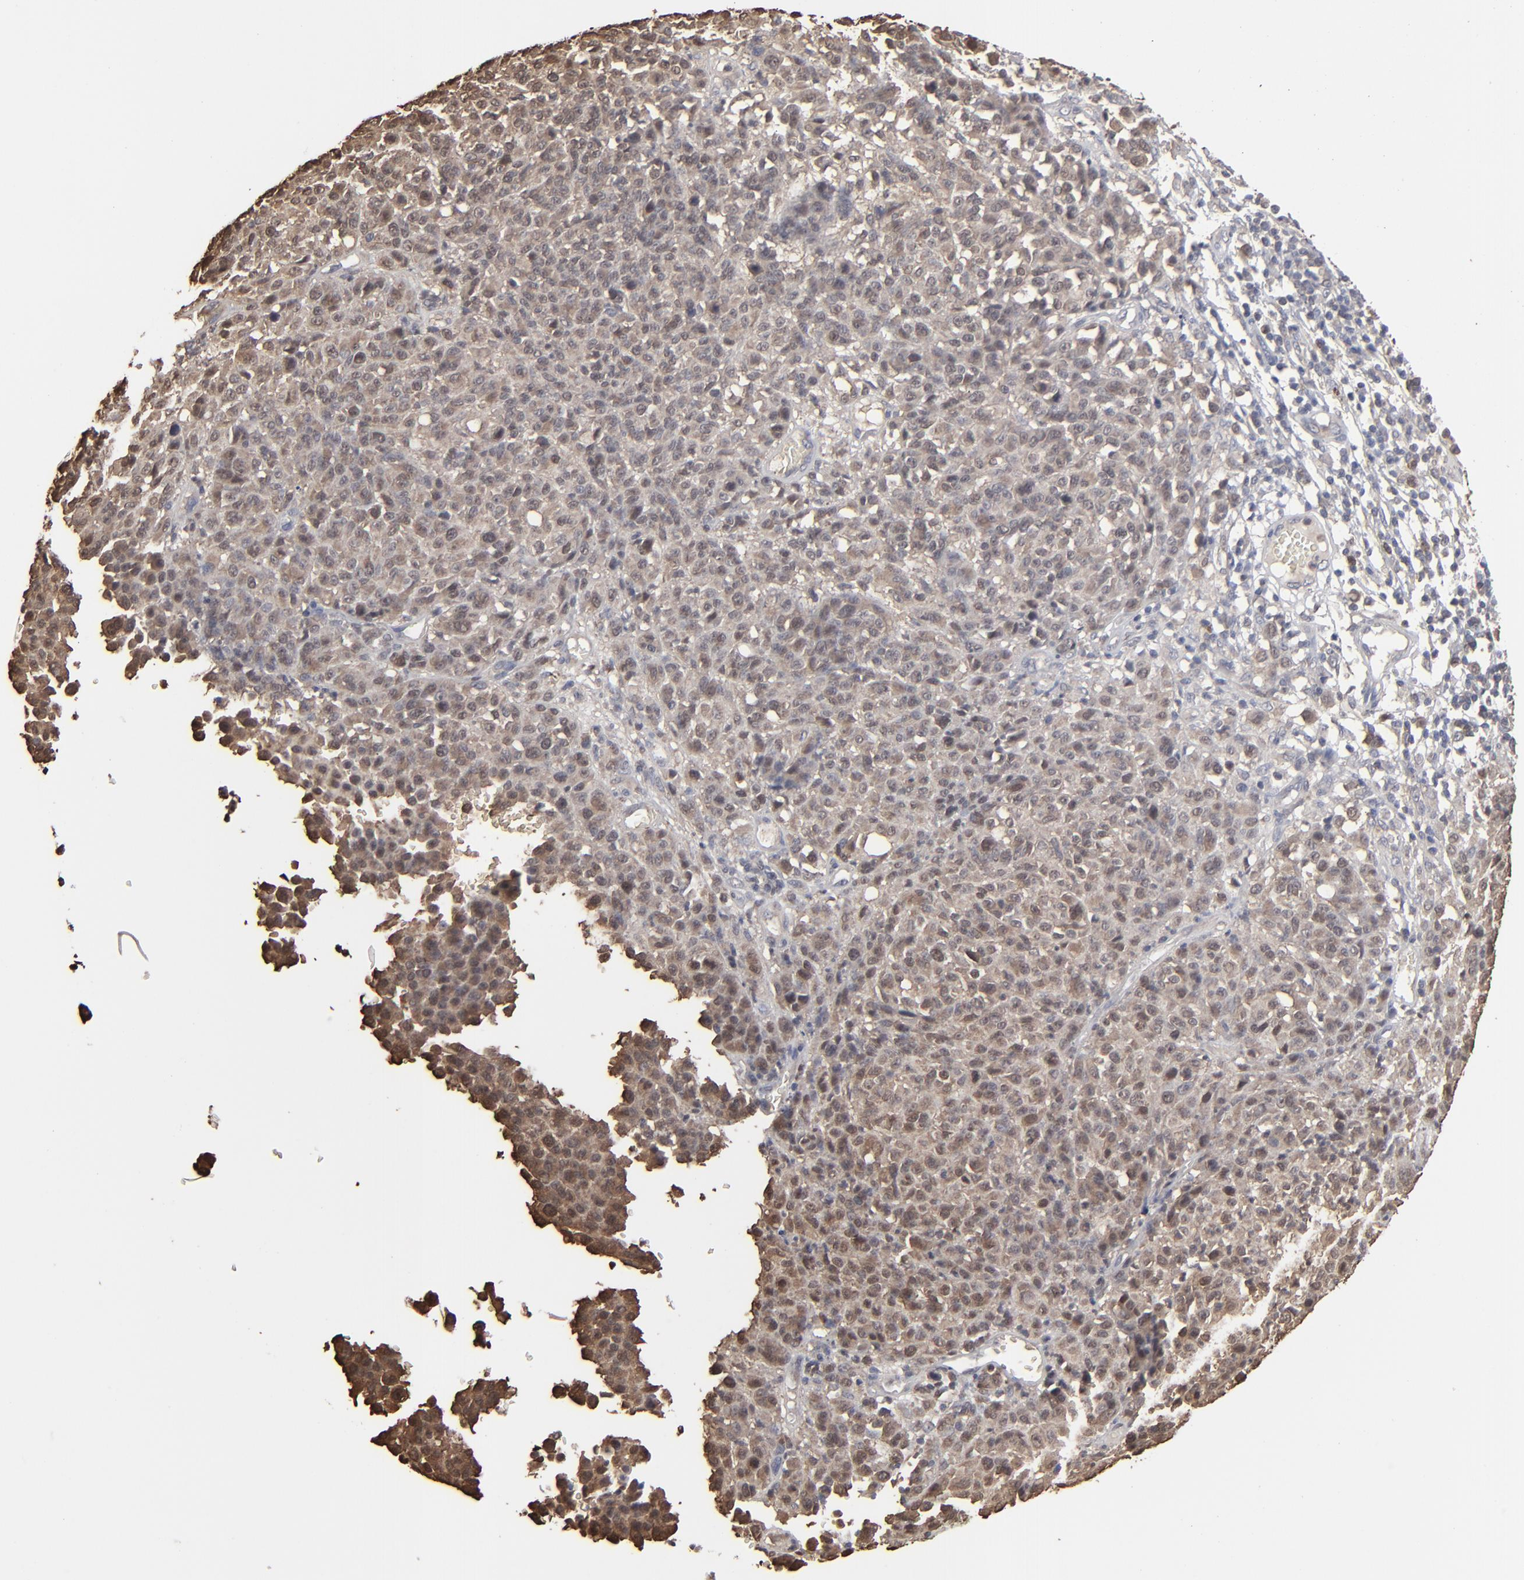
{"staining": {"intensity": "moderate", "quantity": ">75%", "location": "cytoplasmic/membranous"}, "tissue": "melanoma", "cell_type": "Tumor cells", "image_type": "cancer", "snomed": [{"axis": "morphology", "description": "Malignant melanoma, NOS"}, {"axis": "topography", "description": "Skin"}], "caption": "Immunohistochemistry histopathology image of malignant melanoma stained for a protein (brown), which shows medium levels of moderate cytoplasmic/membranous staining in about >75% of tumor cells.", "gene": "NME1-NME2", "patient": {"sex": "female", "age": 49}}